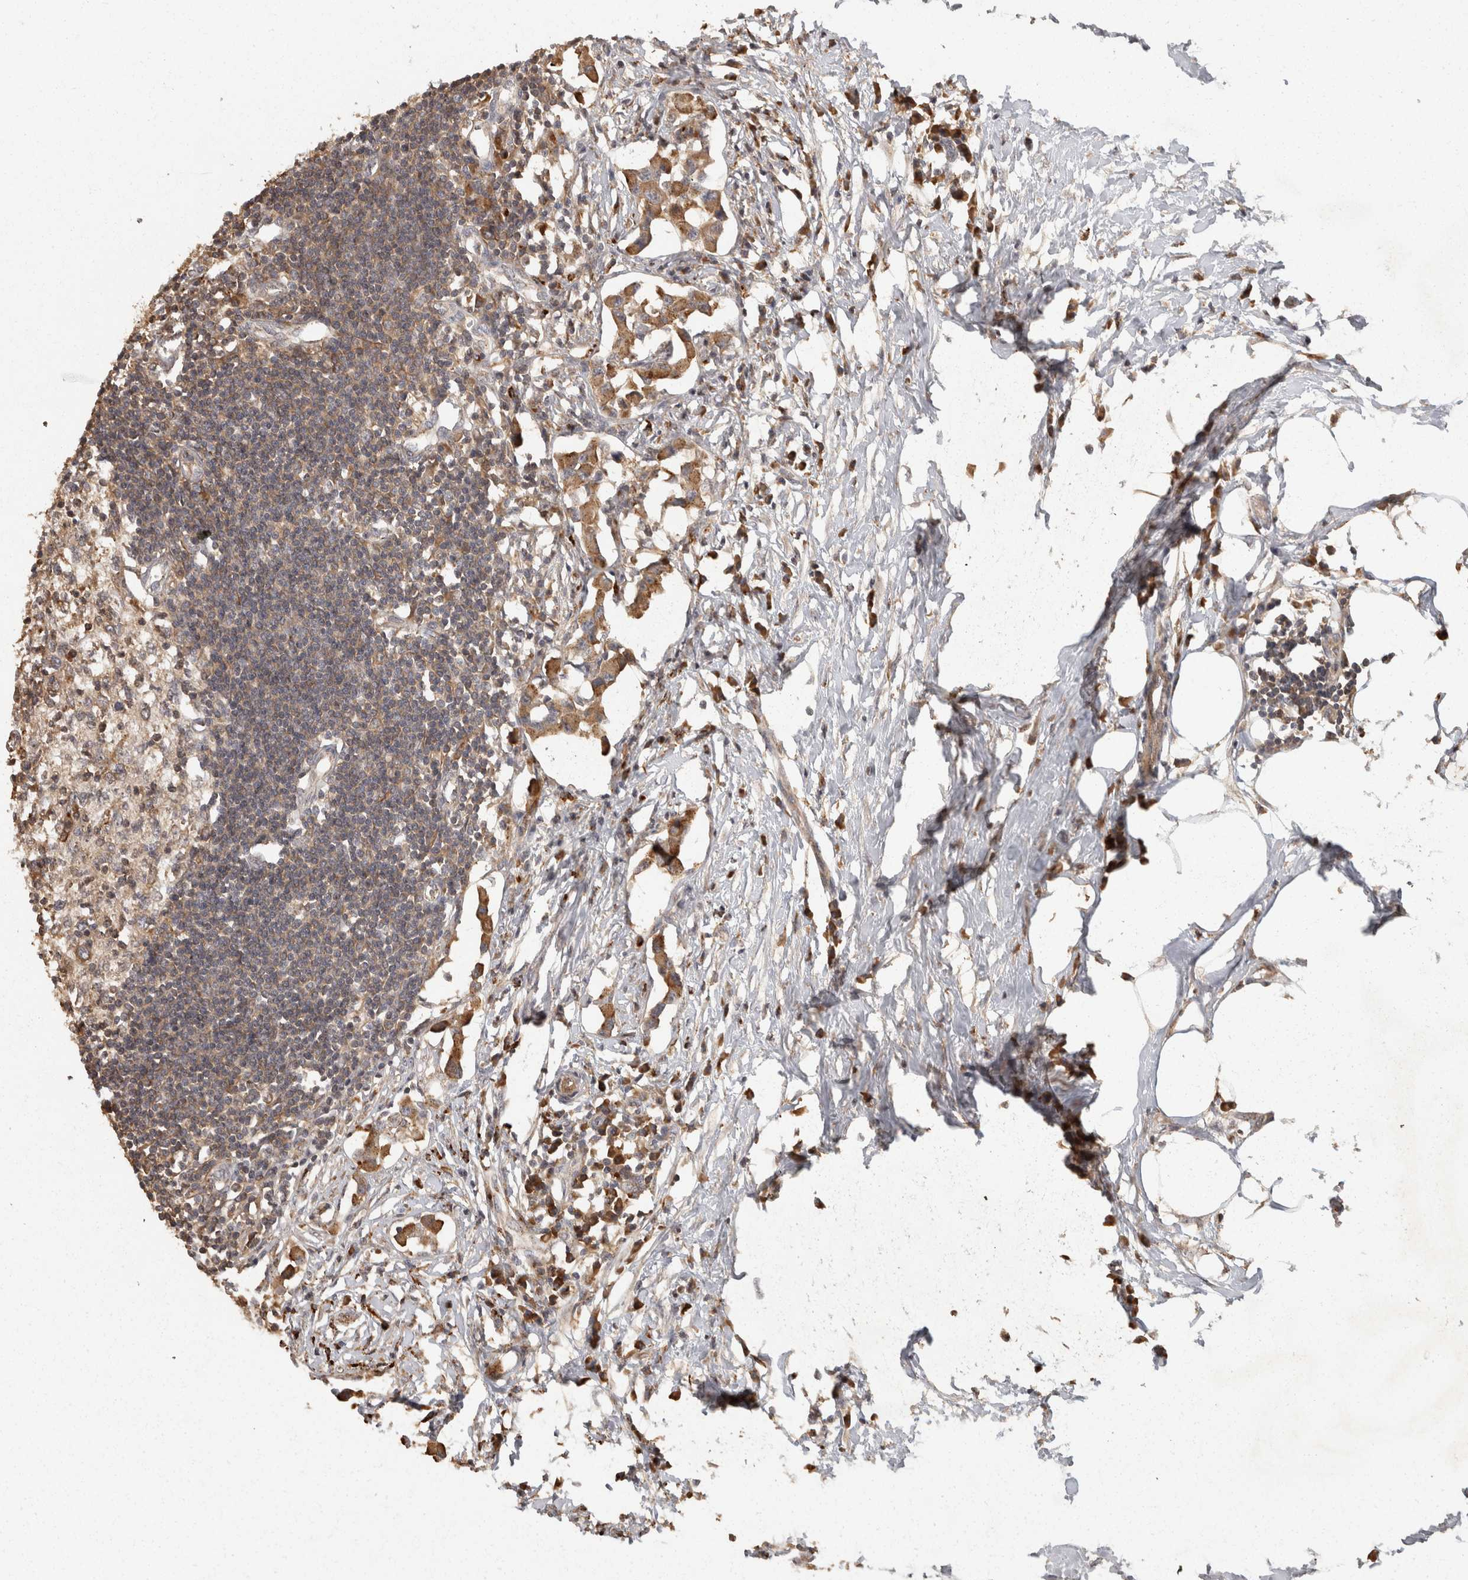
{"staining": {"intensity": "weak", "quantity": "<25%", "location": "cytoplasmic/membranous"}, "tissue": "lymph node", "cell_type": "Germinal center cells", "image_type": "normal", "snomed": [{"axis": "morphology", "description": "Normal tissue, NOS"}, {"axis": "morphology", "description": "Malignant melanoma, Metastatic site"}, {"axis": "topography", "description": "Lymph node"}], "caption": "Immunohistochemistry (IHC) histopathology image of normal human lymph node stained for a protein (brown), which exhibits no positivity in germinal center cells.", "gene": "ACAT2", "patient": {"sex": "male", "age": 41}}